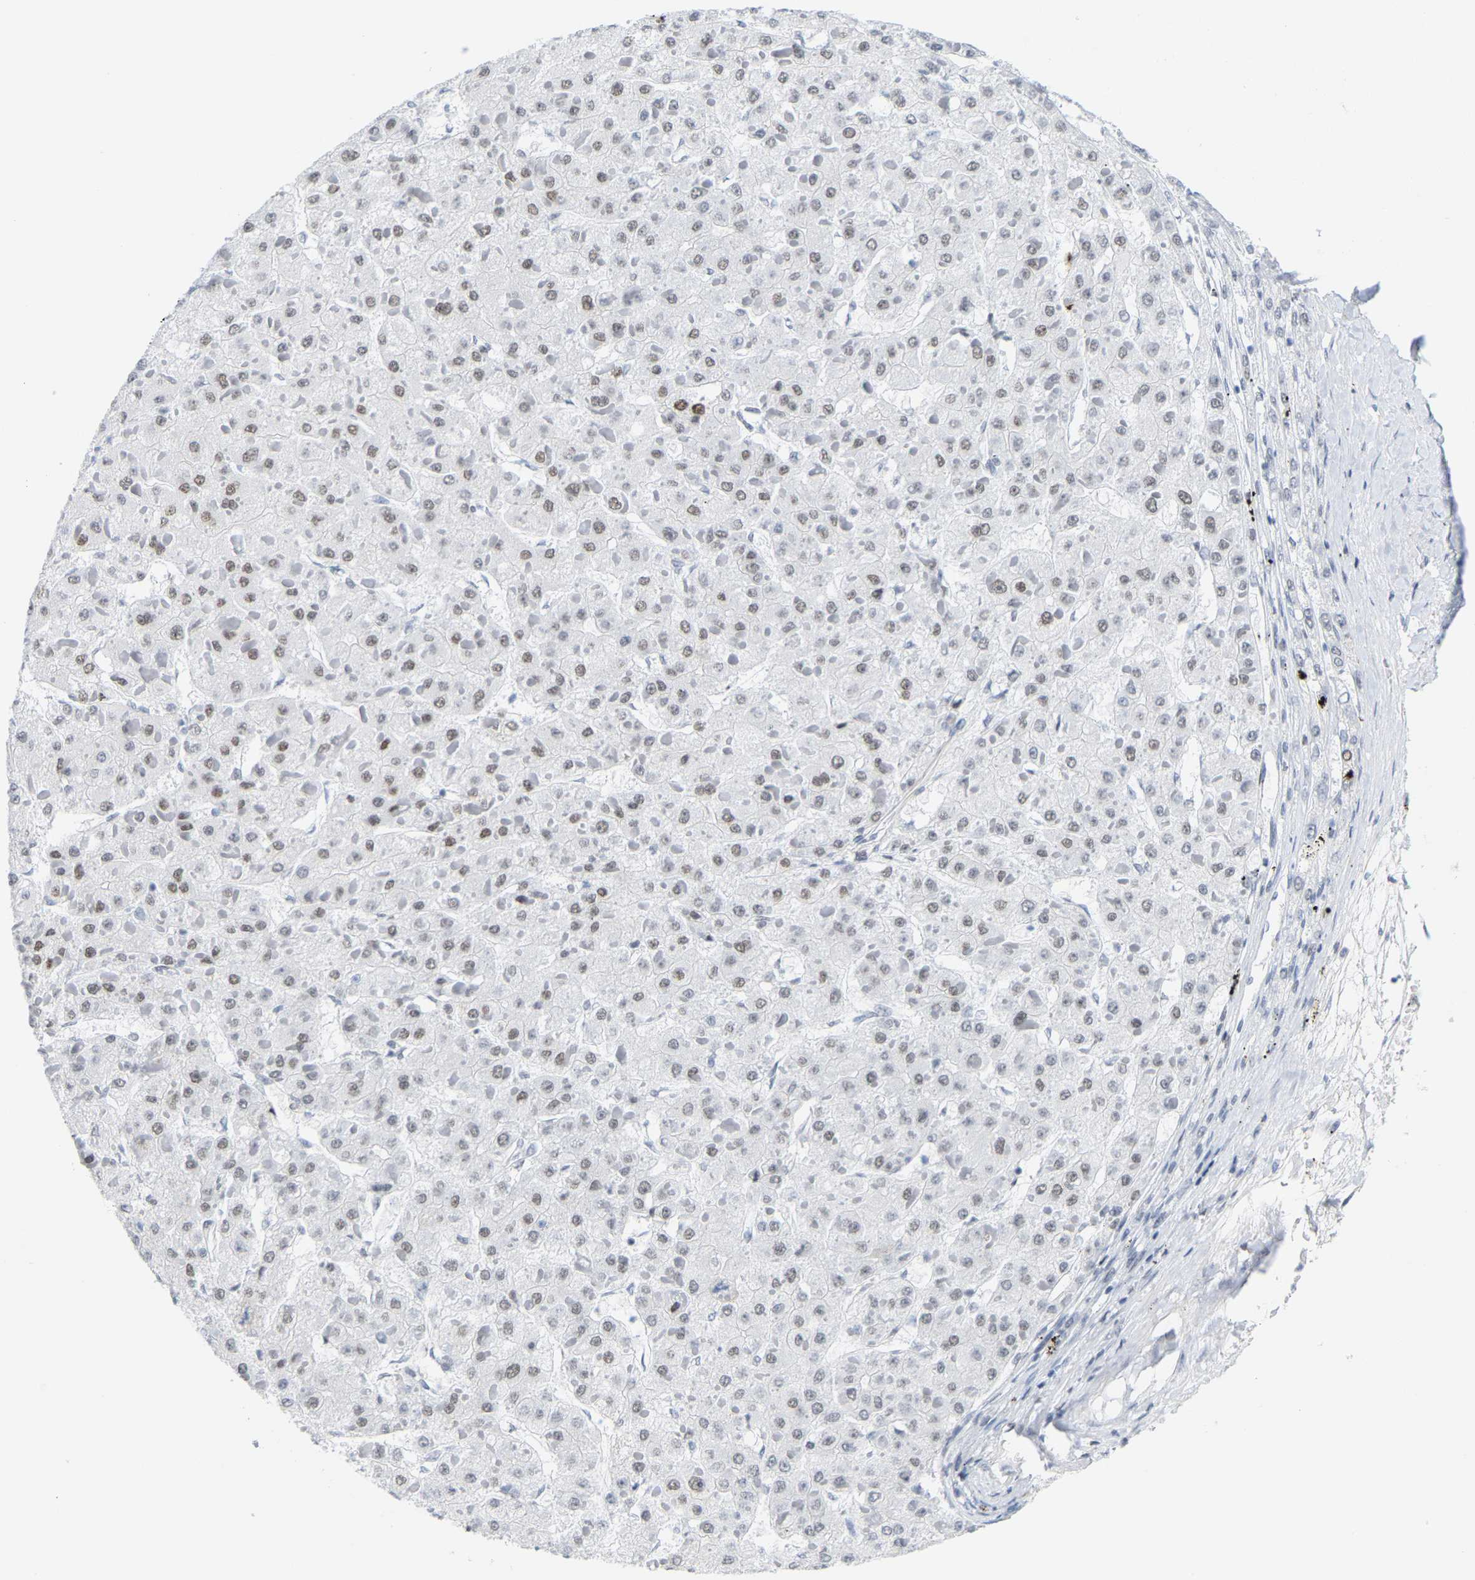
{"staining": {"intensity": "weak", "quantity": "25%-75%", "location": "nuclear"}, "tissue": "liver cancer", "cell_type": "Tumor cells", "image_type": "cancer", "snomed": [{"axis": "morphology", "description": "Carcinoma, Hepatocellular, NOS"}, {"axis": "topography", "description": "Liver"}], "caption": "Immunohistochemical staining of liver hepatocellular carcinoma demonstrates low levels of weak nuclear staining in approximately 25%-75% of tumor cells.", "gene": "FAM180A", "patient": {"sex": "female", "age": 73}}